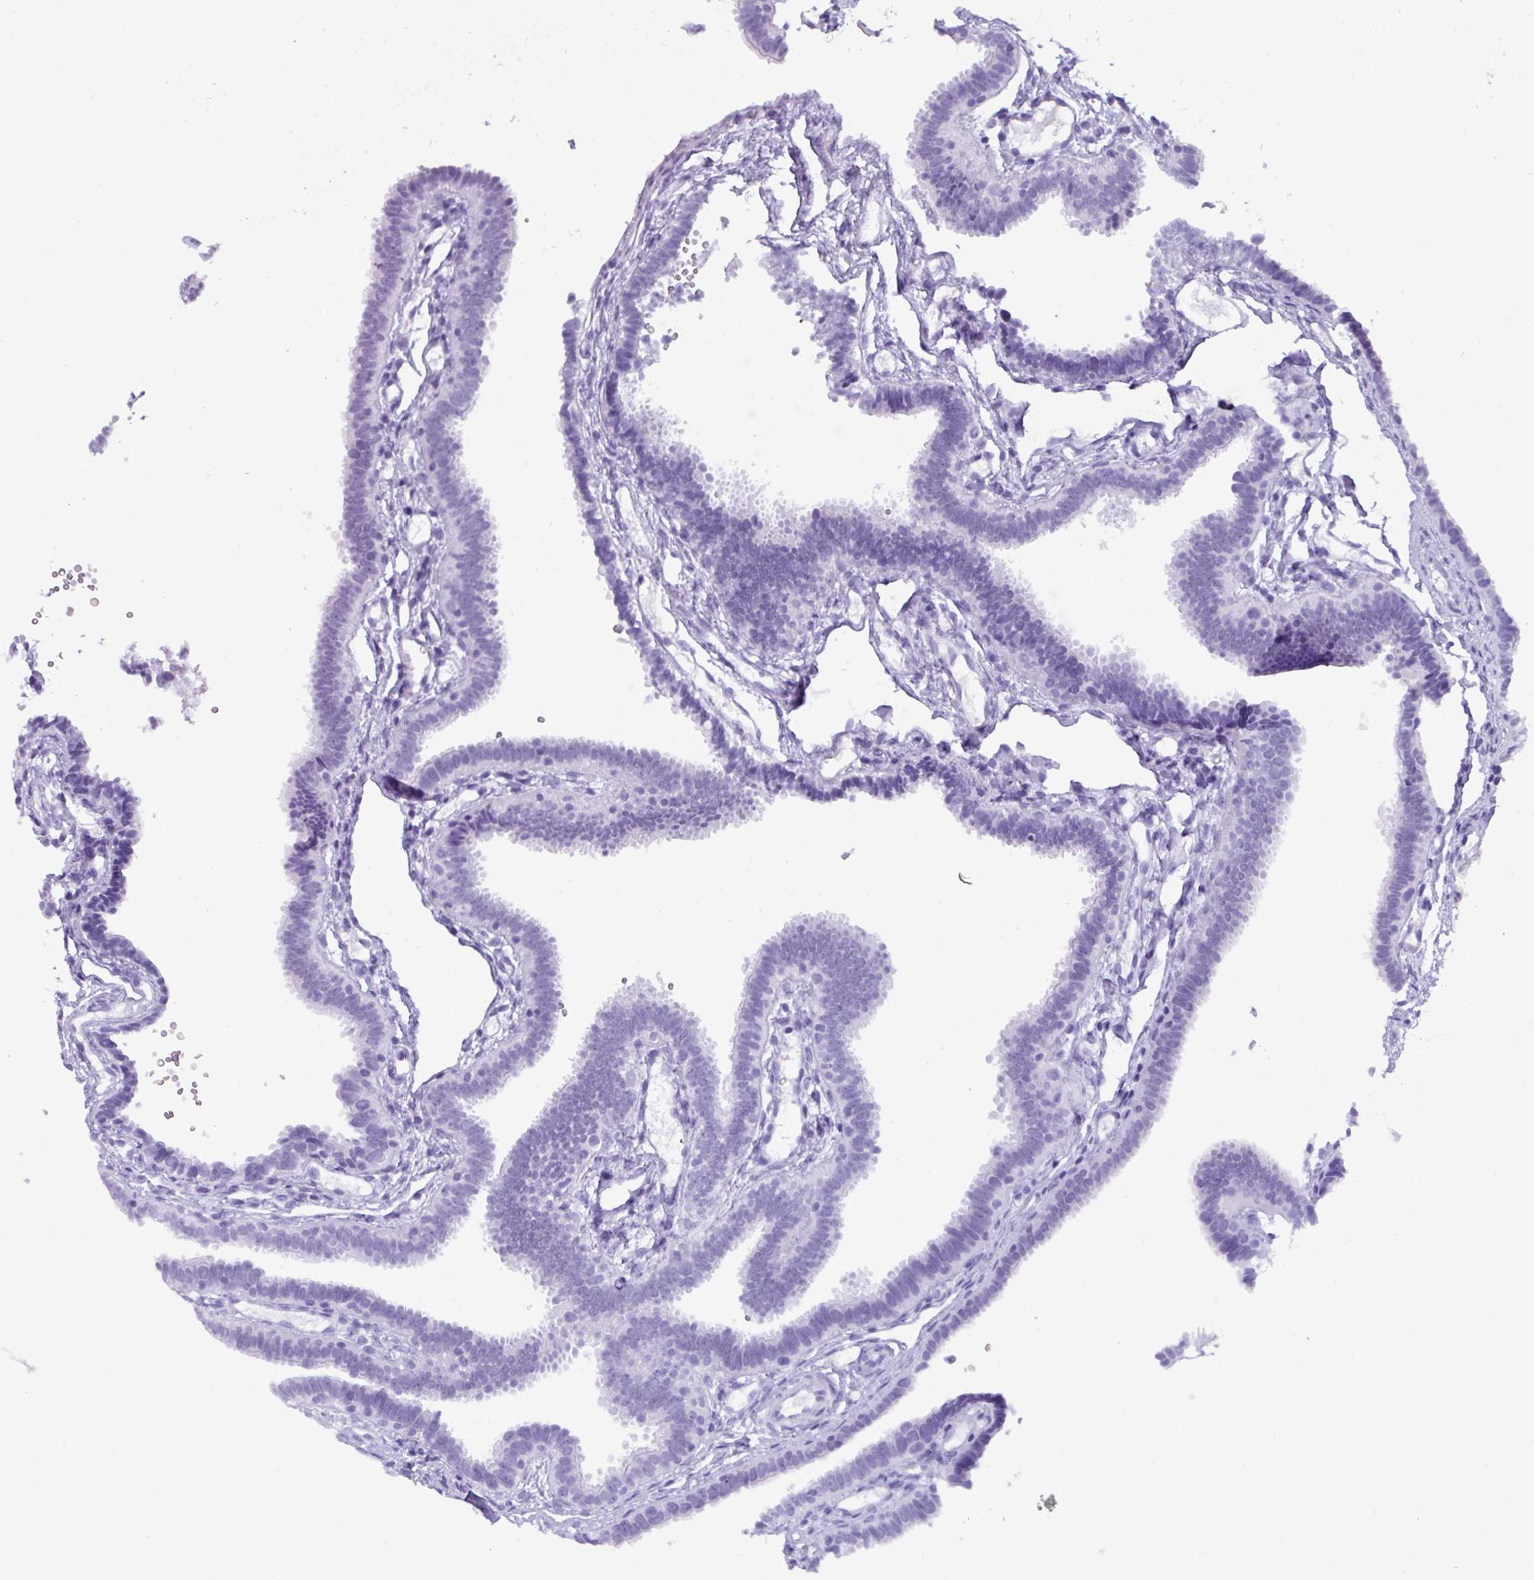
{"staining": {"intensity": "negative", "quantity": "none", "location": "none"}, "tissue": "fallopian tube", "cell_type": "Glandular cells", "image_type": "normal", "snomed": [{"axis": "morphology", "description": "Normal tissue, NOS"}, {"axis": "topography", "description": "Fallopian tube"}], "caption": "Protein analysis of normal fallopian tube displays no significant staining in glandular cells. The staining was performed using DAB to visualize the protein expression in brown, while the nuclei were stained in blue with hematoxylin (Magnification: 20x).", "gene": "ZNF524", "patient": {"sex": "female", "age": 37}}